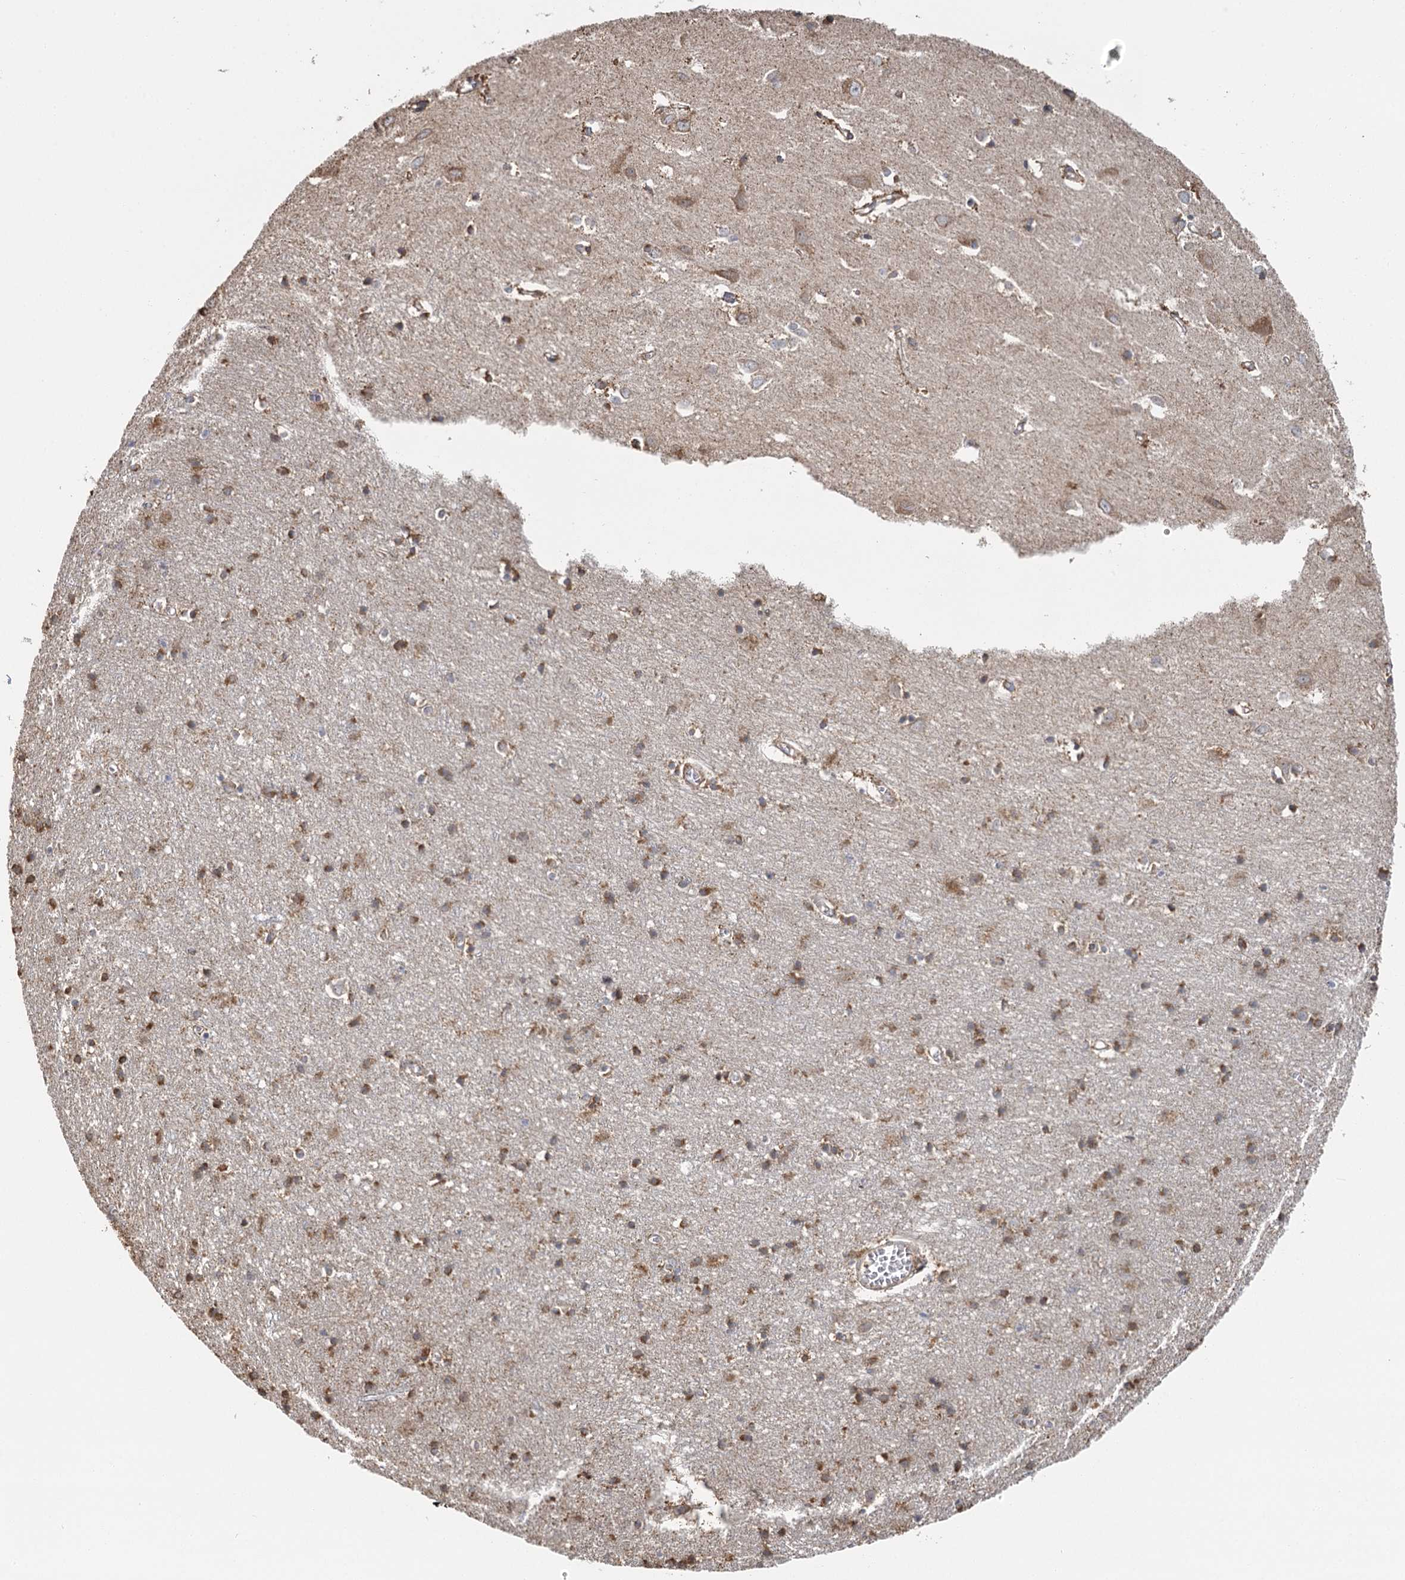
{"staining": {"intensity": "weak", "quantity": ">75%", "location": "cytoplasmic/membranous"}, "tissue": "cerebral cortex", "cell_type": "Endothelial cells", "image_type": "normal", "snomed": [{"axis": "morphology", "description": "Normal tissue, NOS"}, {"axis": "topography", "description": "Cerebral cortex"}], "caption": "The image reveals a brown stain indicating the presence of a protein in the cytoplasmic/membranous of endothelial cells in cerebral cortex. The protein of interest is stained brown, and the nuclei are stained in blue (DAB (3,3'-diaminobenzidine) IHC with brightfield microscopy, high magnification).", "gene": "IL11RA", "patient": {"sex": "female", "age": 64}}